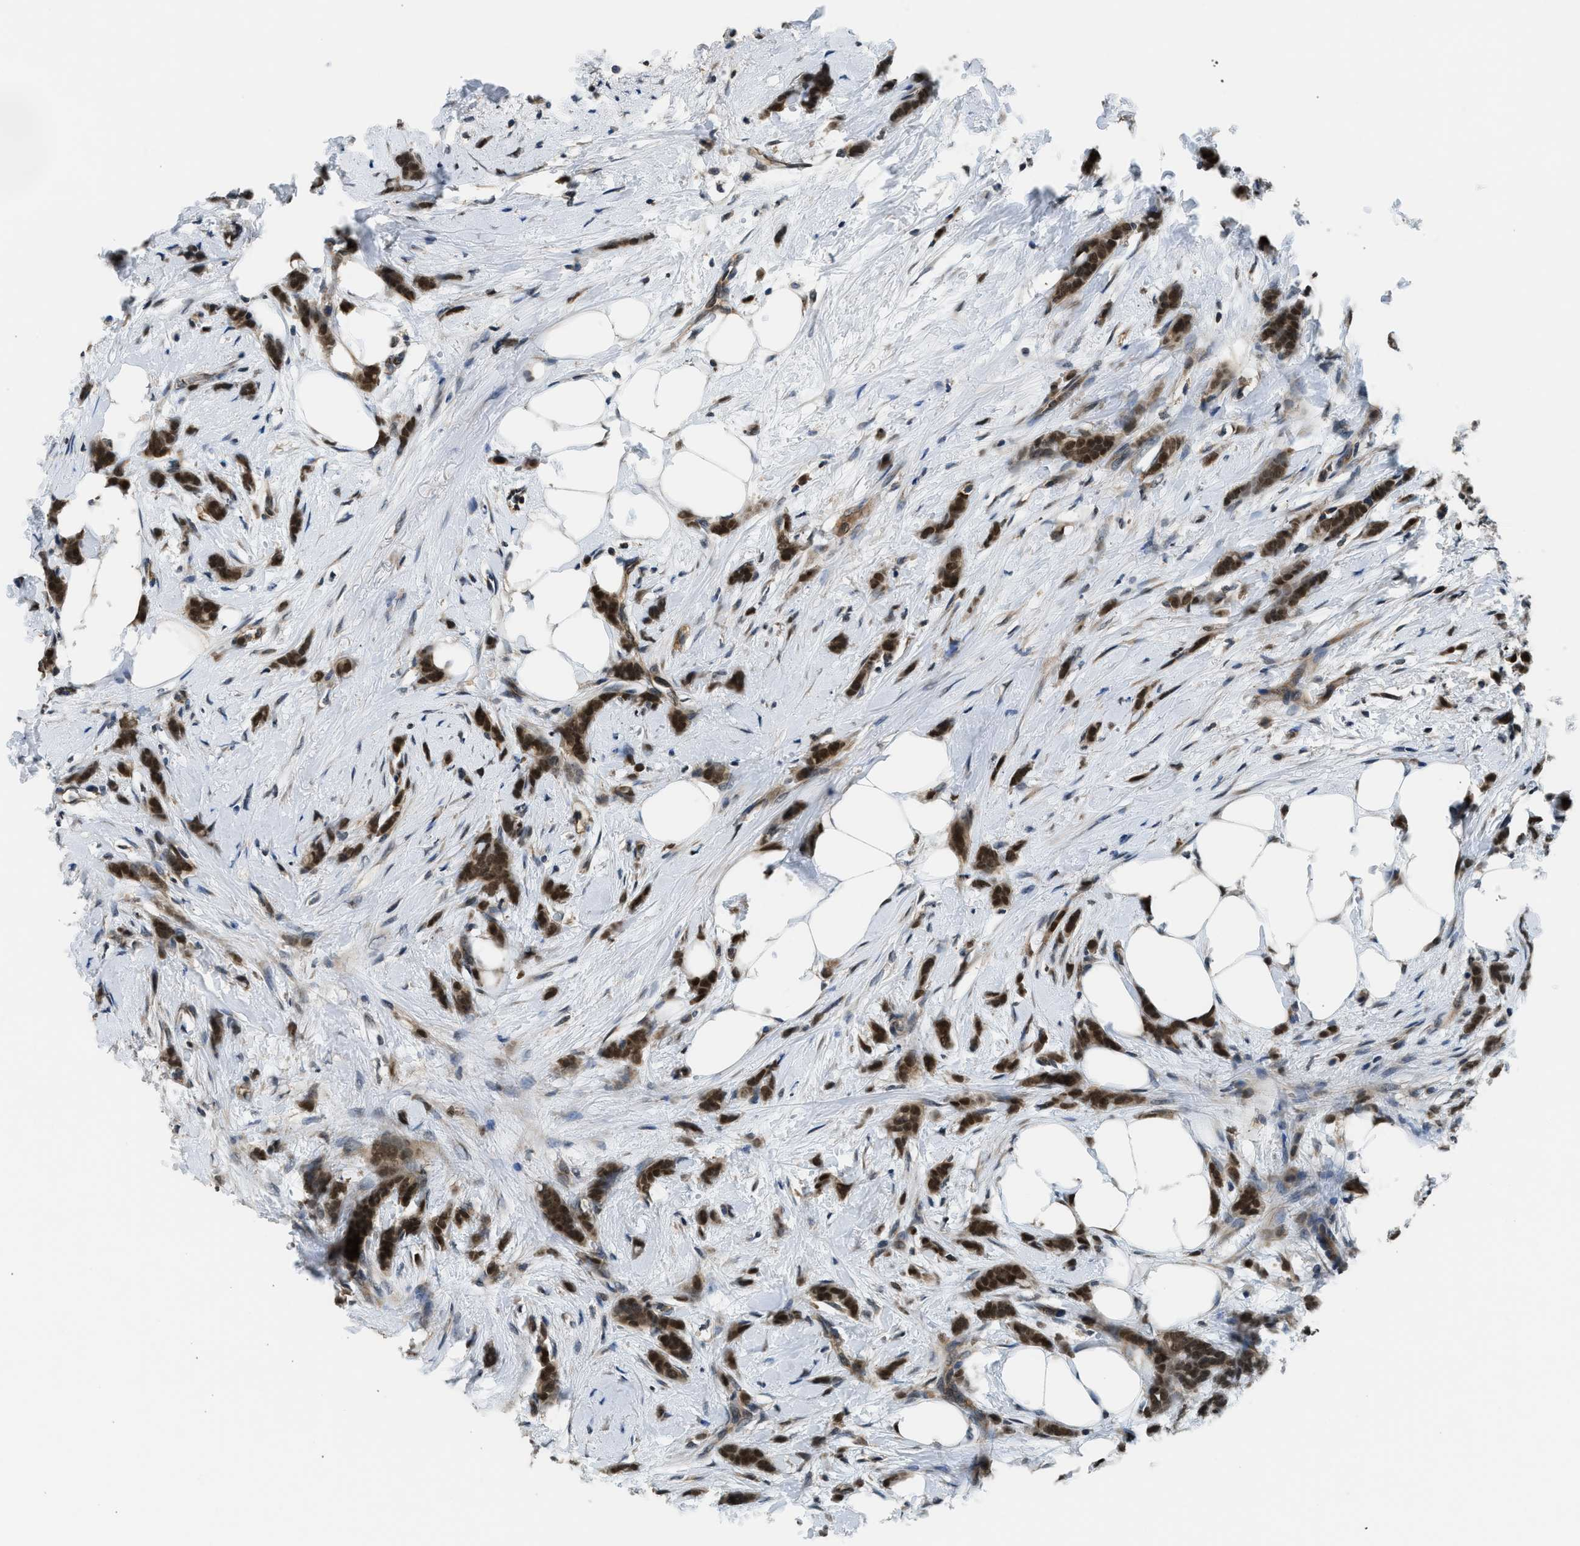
{"staining": {"intensity": "strong", "quantity": ">75%", "location": "cytoplasmic/membranous,nuclear"}, "tissue": "breast cancer", "cell_type": "Tumor cells", "image_type": "cancer", "snomed": [{"axis": "morphology", "description": "Lobular carcinoma, in situ"}, {"axis": "morphology", "description": "Lobular carcinoma"}, {"axis": "topography", "description": "Breast"}], "caption": "Tumor cells display high levels of strong cytoplasmic/membranous and nuclear staining in about >75% of cells in human breast cancer (lobular carcinoma in situ).", "gene": "MTMR1", "patient": {"sex": "female", "age": 41}}